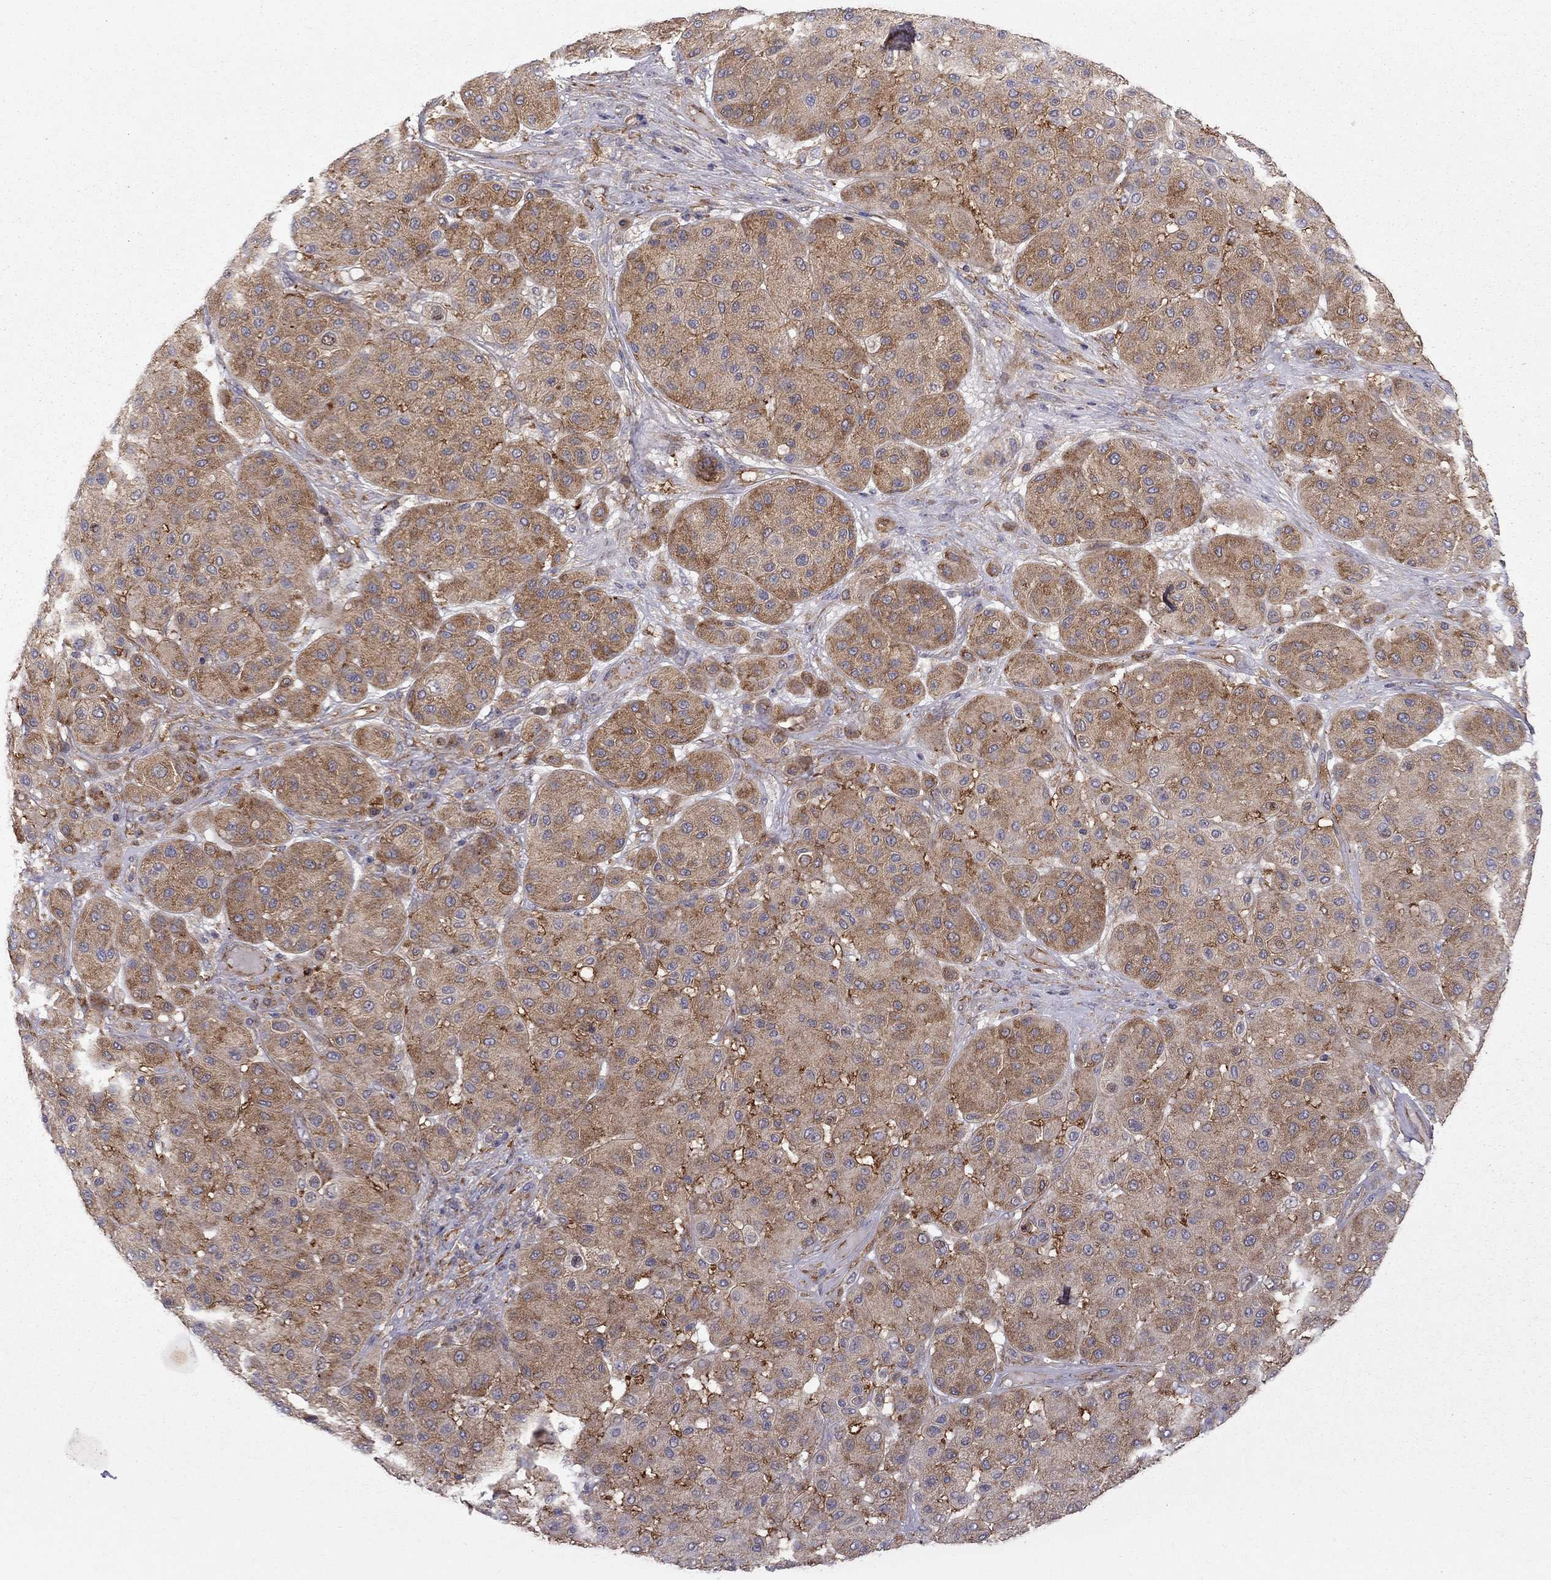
{"staining": {"intensity": "strong", "quantity": "25%-75%", "location": "cytoplasmic/membranous"}, "tissue": "melanoma", "cell_type": "Tumor cells", "image_type": "cancer", "snomed": [{"axis": "morphology", "description": "Malignant melanoma, Metastatic site"}, {"axis": "topography", "description": "Smooth muscle"}], "caption": "A photomicrograph of melanoma stained for a protein shows strong cytoplasmic/membranous brown staining in tumor cells.", "gene": "EIF4E3", "patient": {"sex": "male", "age": 41}}